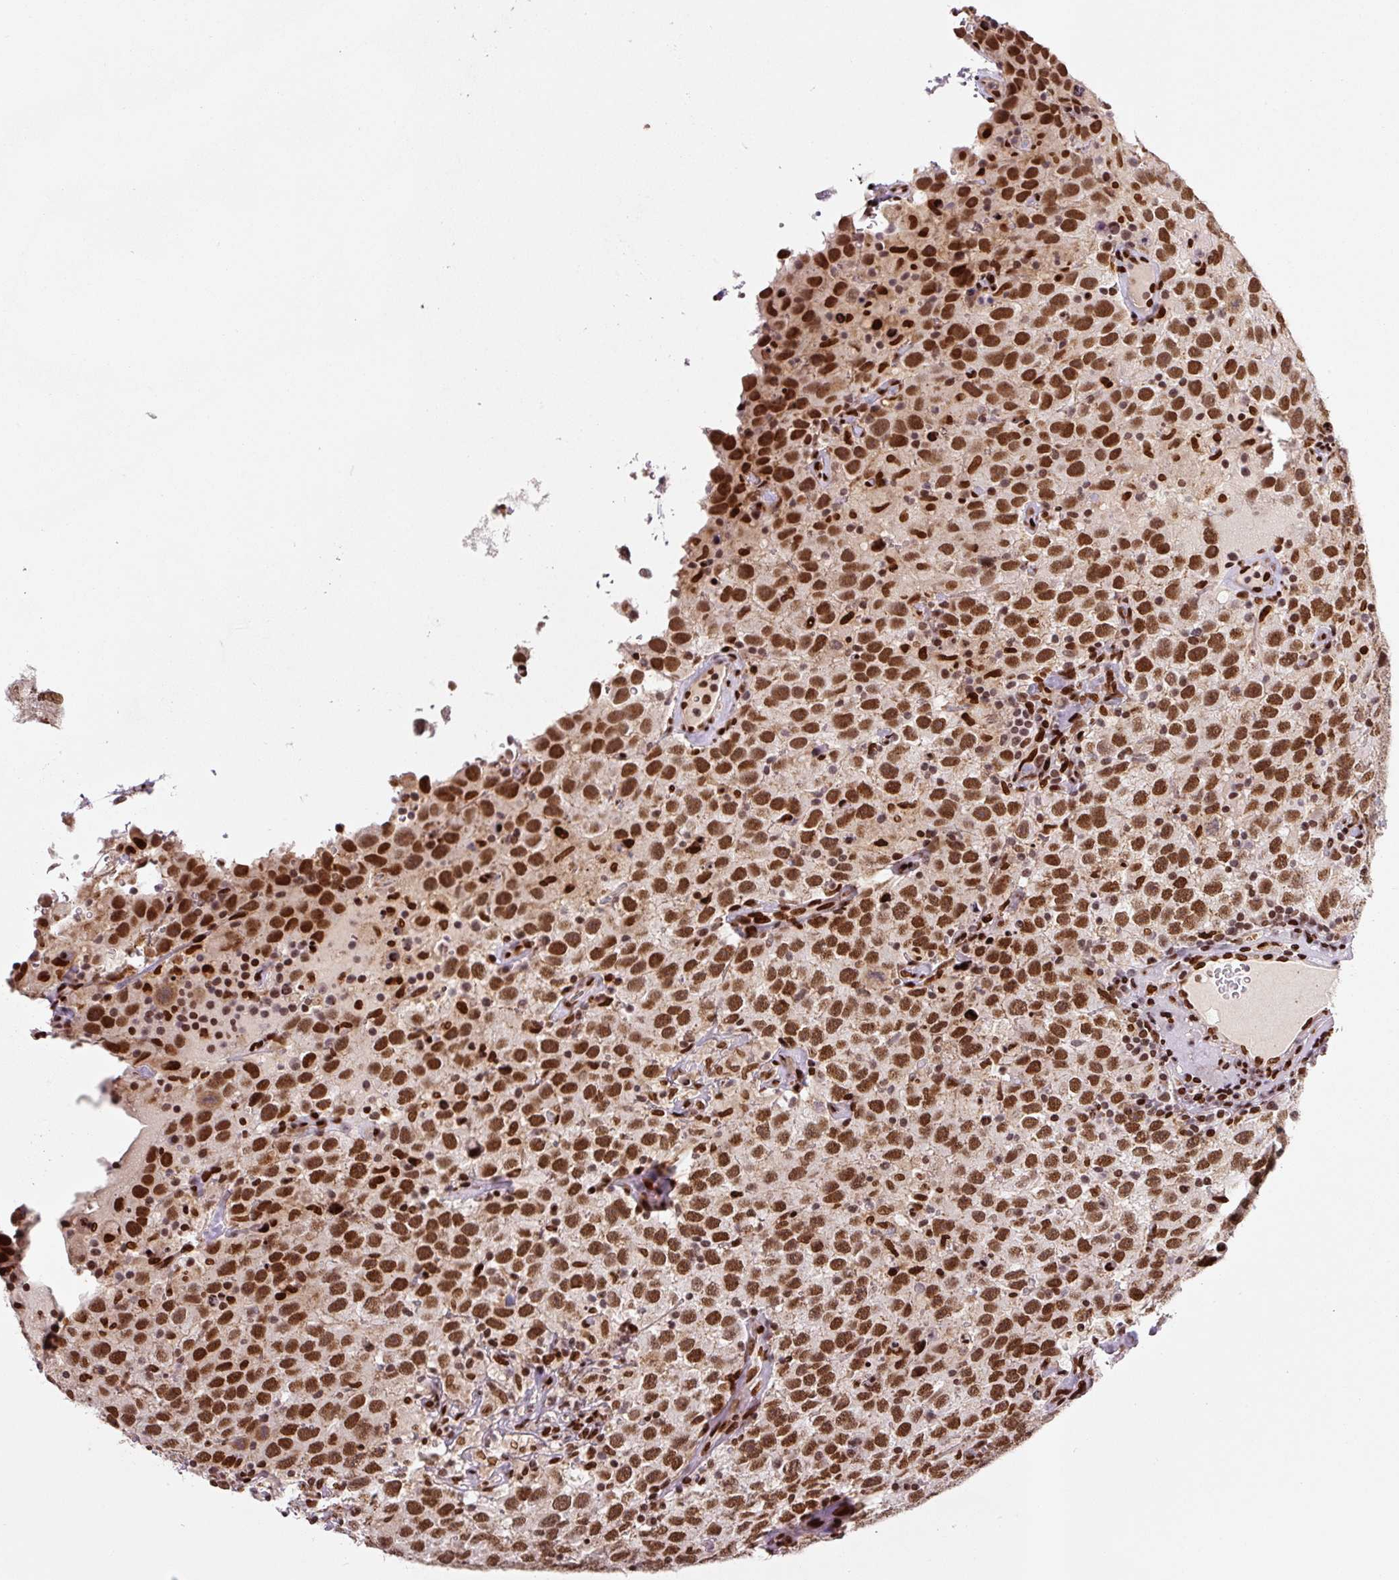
{"staining": {"intensity": "strong", "quantity": "25%-75%", "location": "nuclear"}, "tissue": "testis cancer", "cell_type": "Tumor cells", "image_type": "cancer", "snomed": [{"axis": "morphology", "description": "Seminoma, NOS"}, {"axis": "topography", "description": "Testis"}], "caption": "The immunohistochemical stain labels strong nuclear expression in tumor cells of testis seminoma tissue.", "gene": "PYDC2", "patient": {"sex": "male", "age": 41}}